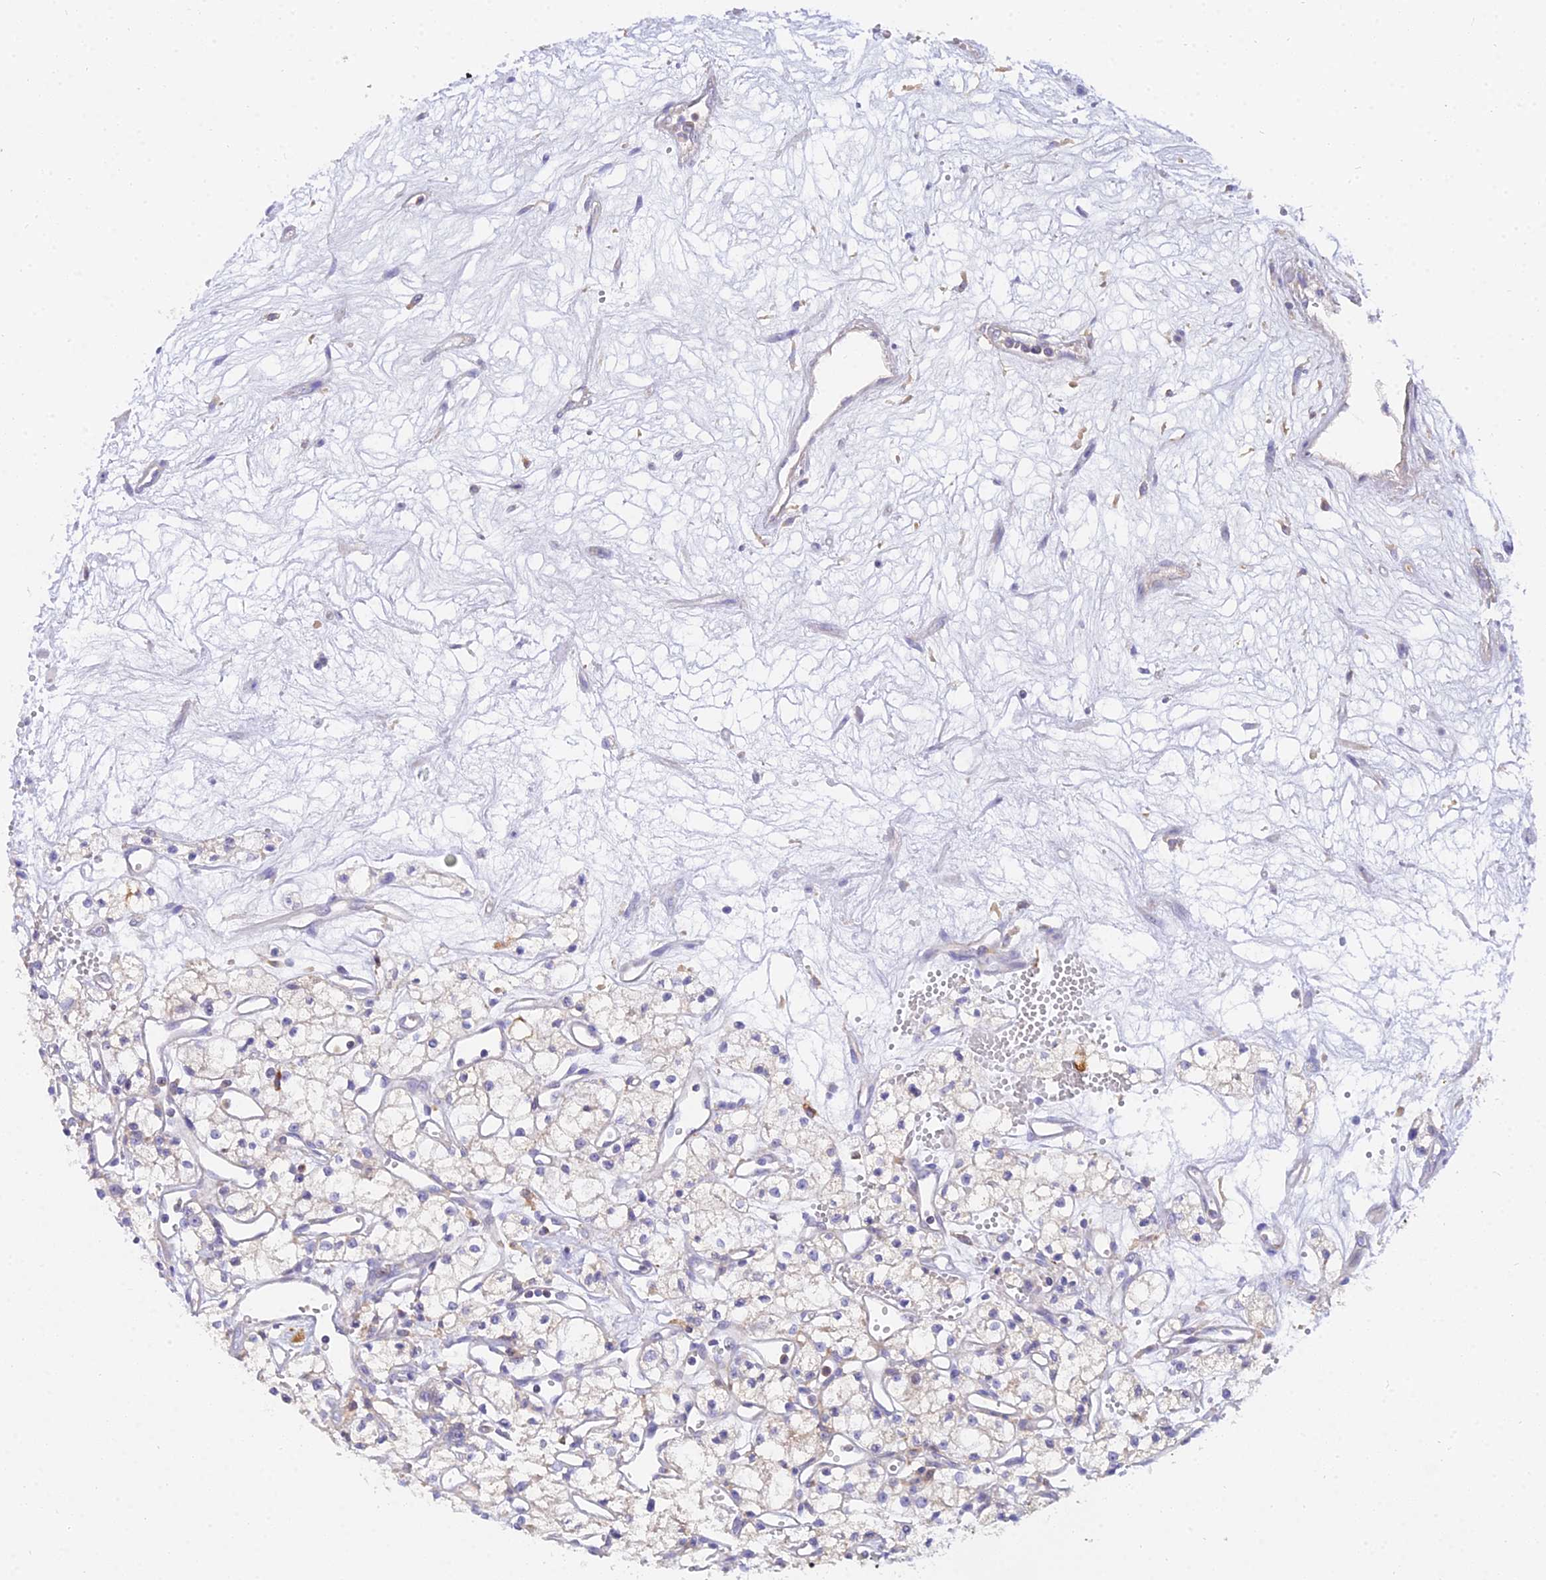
{"staining": {"intensity": "negative", "quantity": "none", "location": "none"}, "tissue": "renal cancer", "cell_type": "Tumor cells", "image_type": "cancer", "snomed": [{"axis": "morphology", "description": "Adenocarcinoma, NOS"}, {"axis": "topography", "description": "Kidney"}], "caption": "Tumor cells show no significant protein staining in renal cancer (adenocarcinoma).", "gene": "ARL8B", "patient": {"sex": "male", "age": 59}}